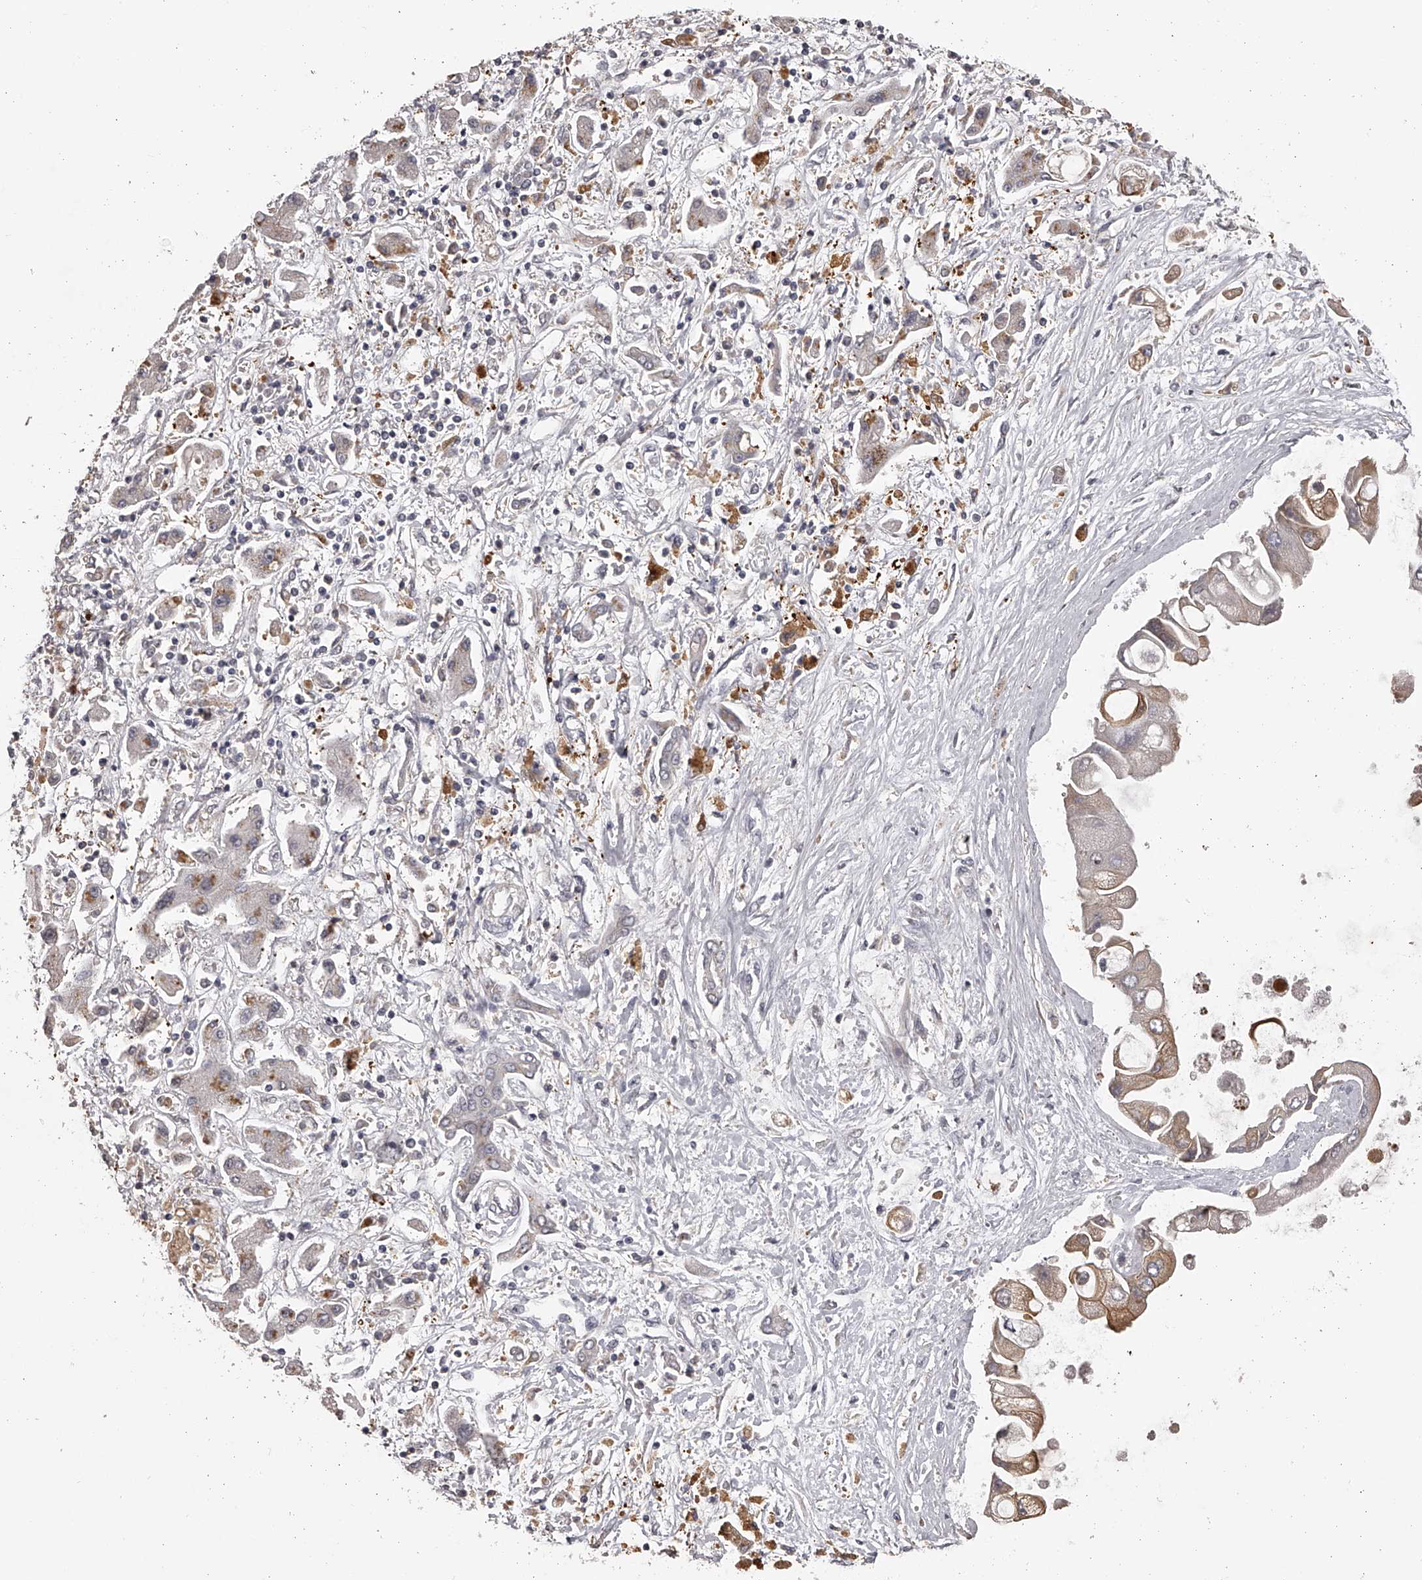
{"staining": {"intensity": "moderate", "quantity": "<25%", "location": "cytoplasmic/membranous"}, "tissue": "liver cancer", "cell_type": "Tumor cells", "image_type": "cancer", "snomed": [{"axis": "morphology", "description": "Cholangiocarcinoma"}, {"axis": "topography", "description": "Liver"}], "caption": "High-magnification brightfield microscopy of liver cholangiocarcinoma stained with DAB (brown) and counterstained with hematoxylin (blue). tumor cells exhibit moderate cytoplasmic/membranous staining is appreciated in approximately<25% of cells.", "gene": "TNN", "patient": {"sex": "male", "age": 50}}